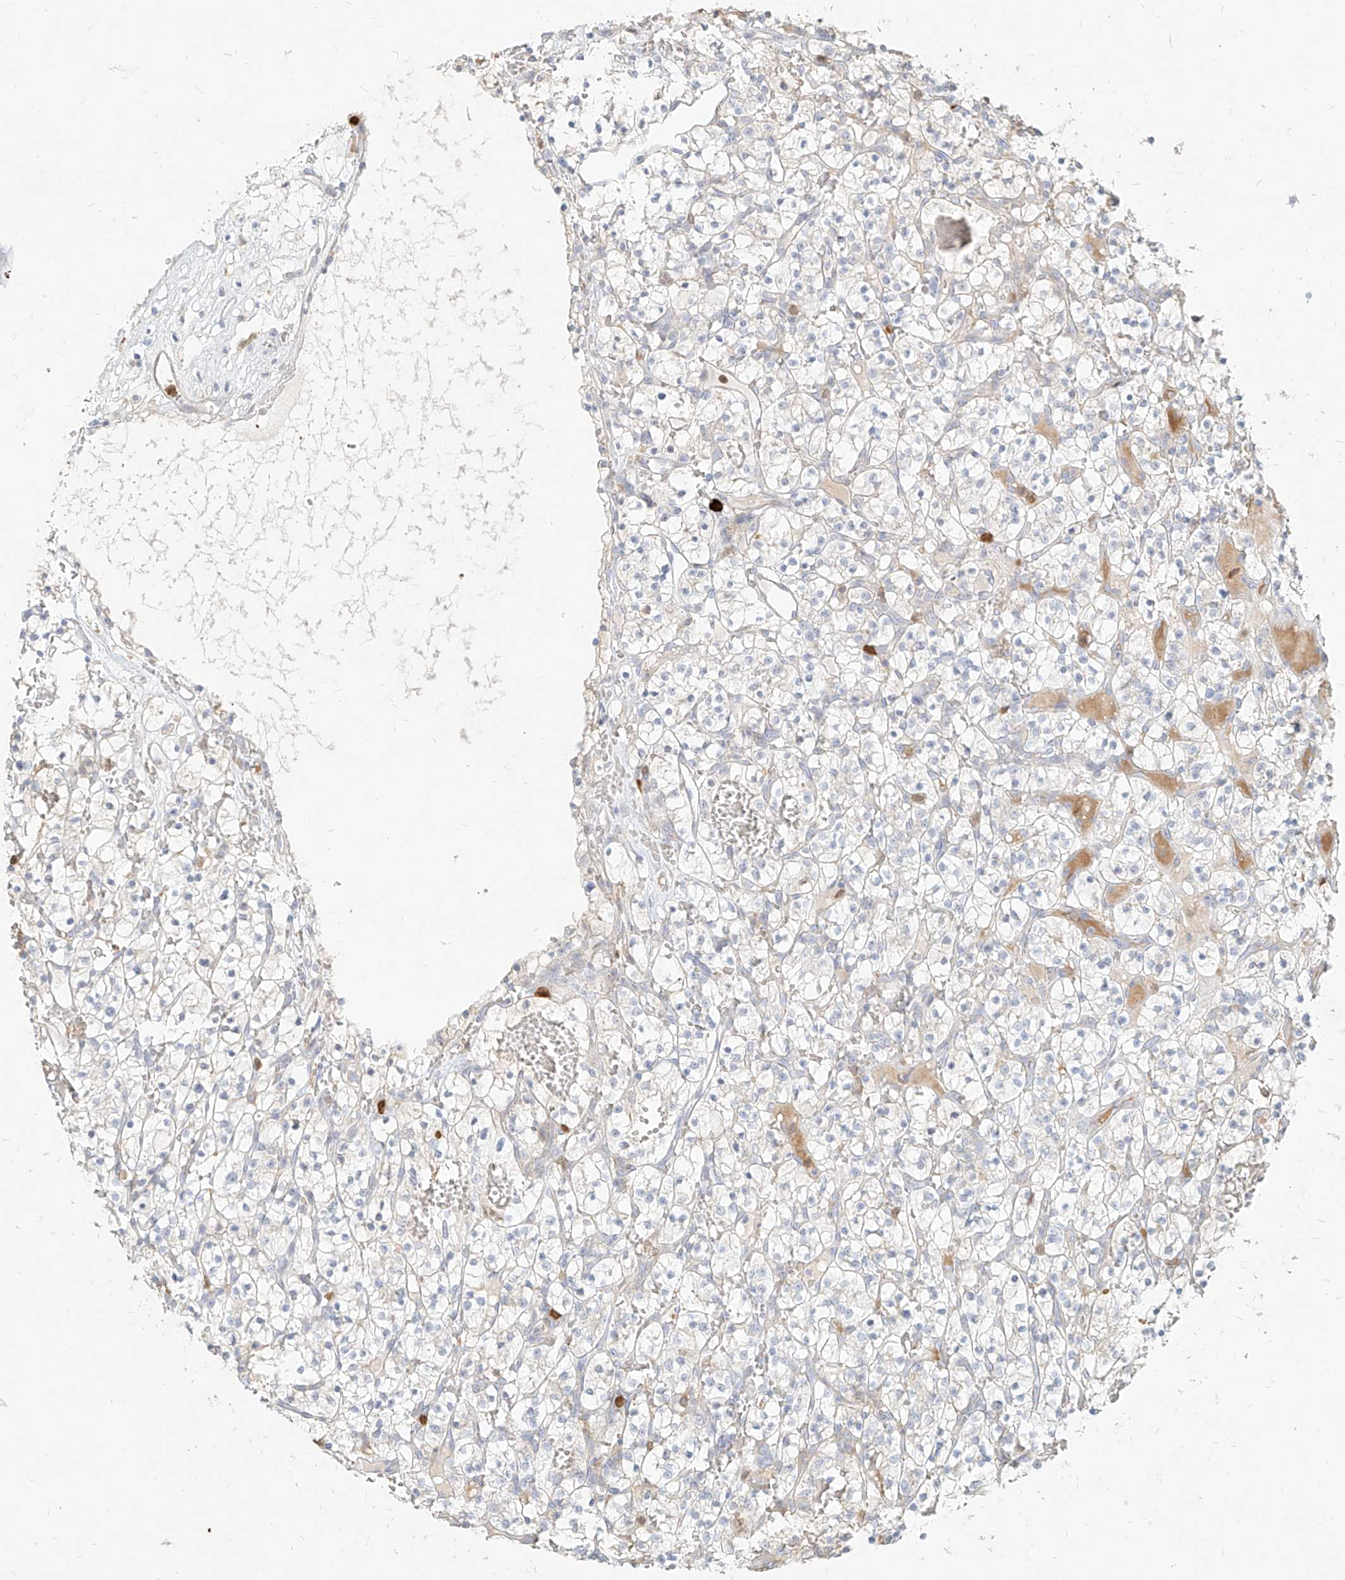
{"staining": {"intensity": "negative", "quantity": "none", "location": "none"}, "tissue": "renal cancer", "cell_type": "Tumor cells", "image_type": "cancer", "snomed": [{"axis": "morphology", "description": "Adenocarcinoma, NOS"}, {"axis": "topography", "description": "Kidney"}], "caption": "Tumor cells are negative for protein expression in human renal cancer.", "gene": "PGD", "patient": {"sex": "female", "age": 57}}